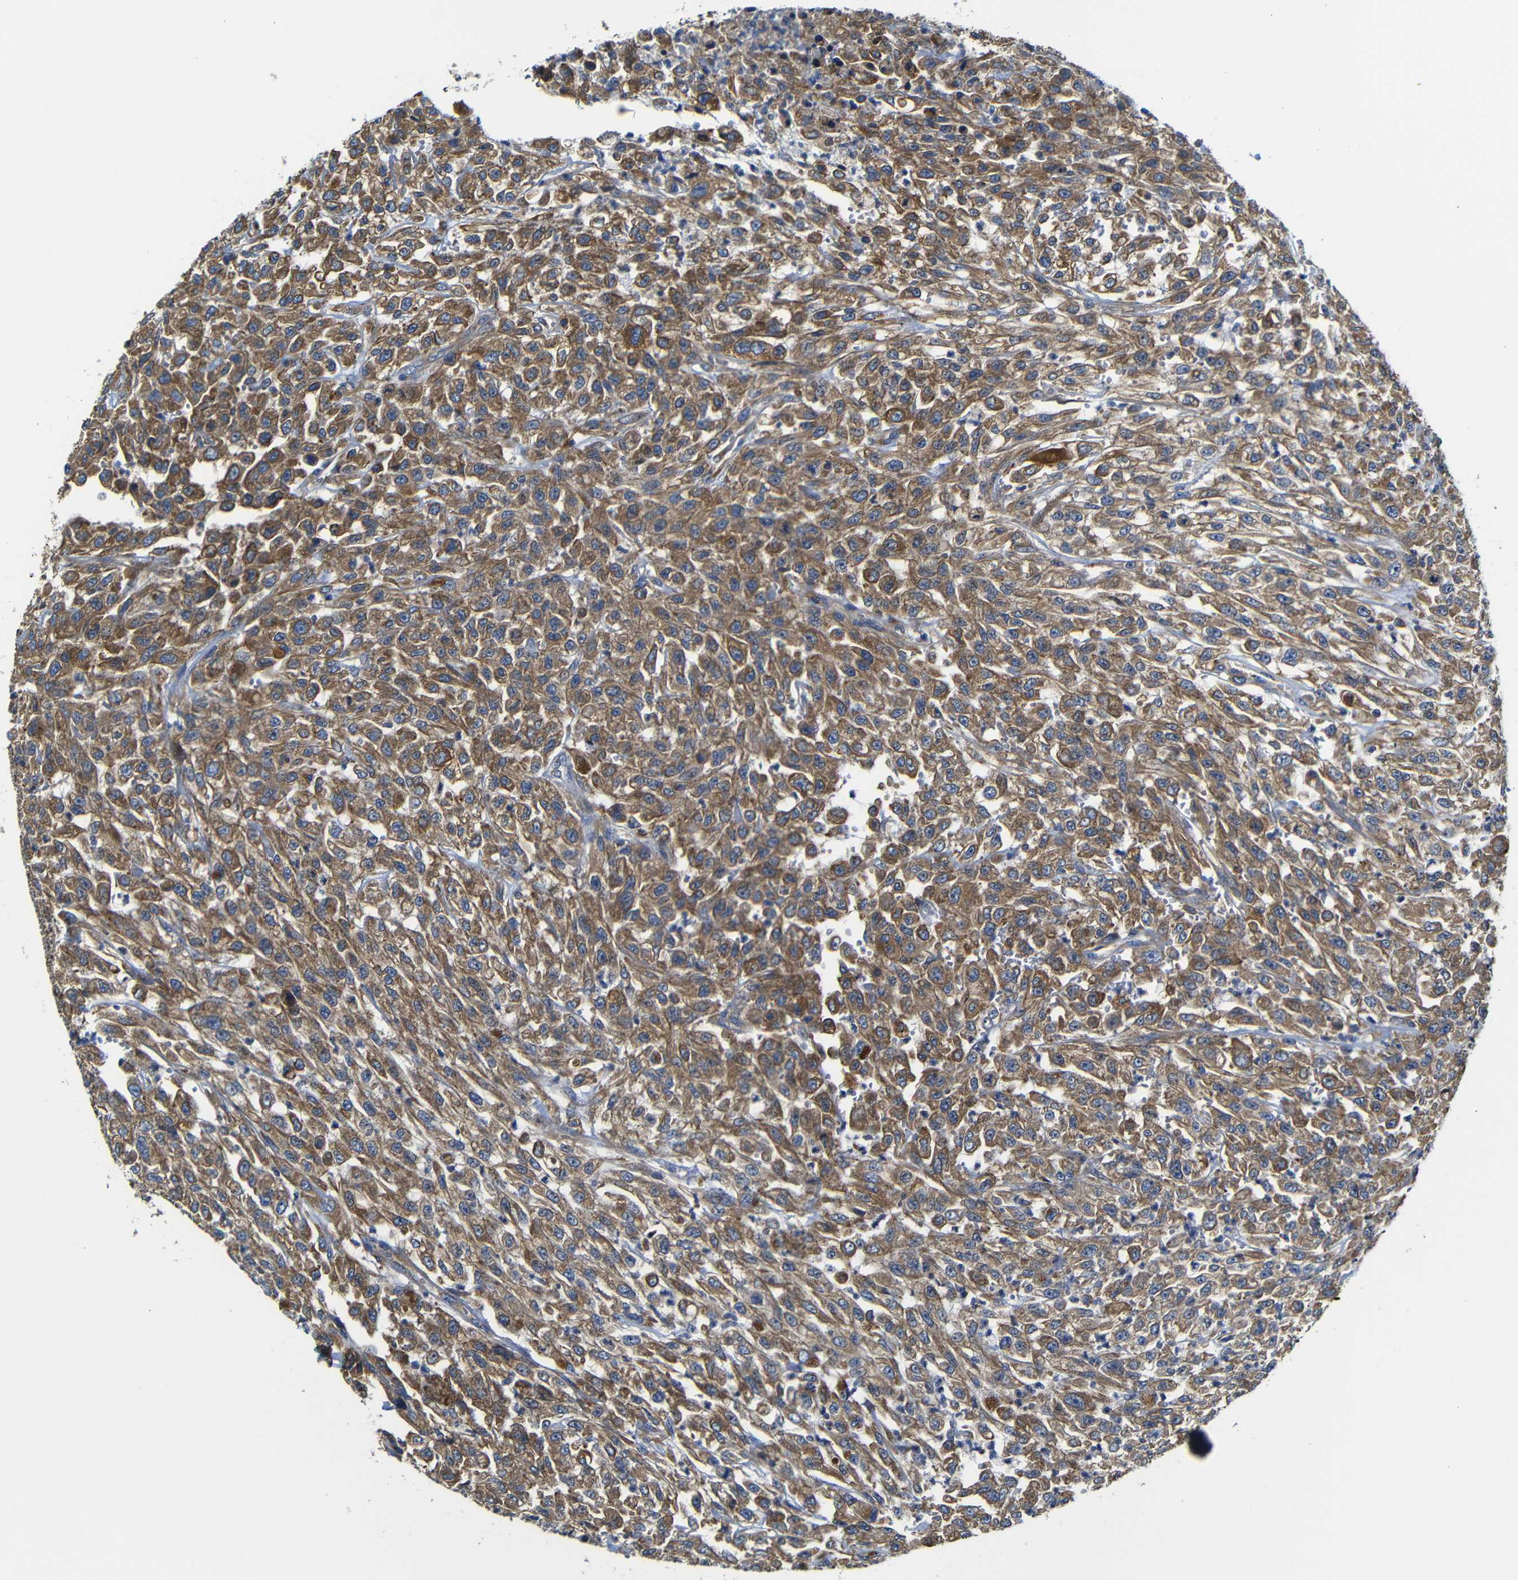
{"staining": {"intensity": "moderate", "quantity": ">75%", "location": "cytoplasmic/membranous"}, "tissue": "urothelial cancer", "cell_type": "Tumor cells", "image_type": "cancer", "snomed": [{"axis": "morphology", "description": "Urothelial carcinoma, High grade"}, {"axis": "topography", "description": "Urinary bladder"}], "caption": "A brown stain highlights moderate cytoplasmic/membranous expression of a protein in high-grade urothelial carcinoma tumor cells.", "gene": "CLCC1", "patient": {"sex": "male", "age": 46}}